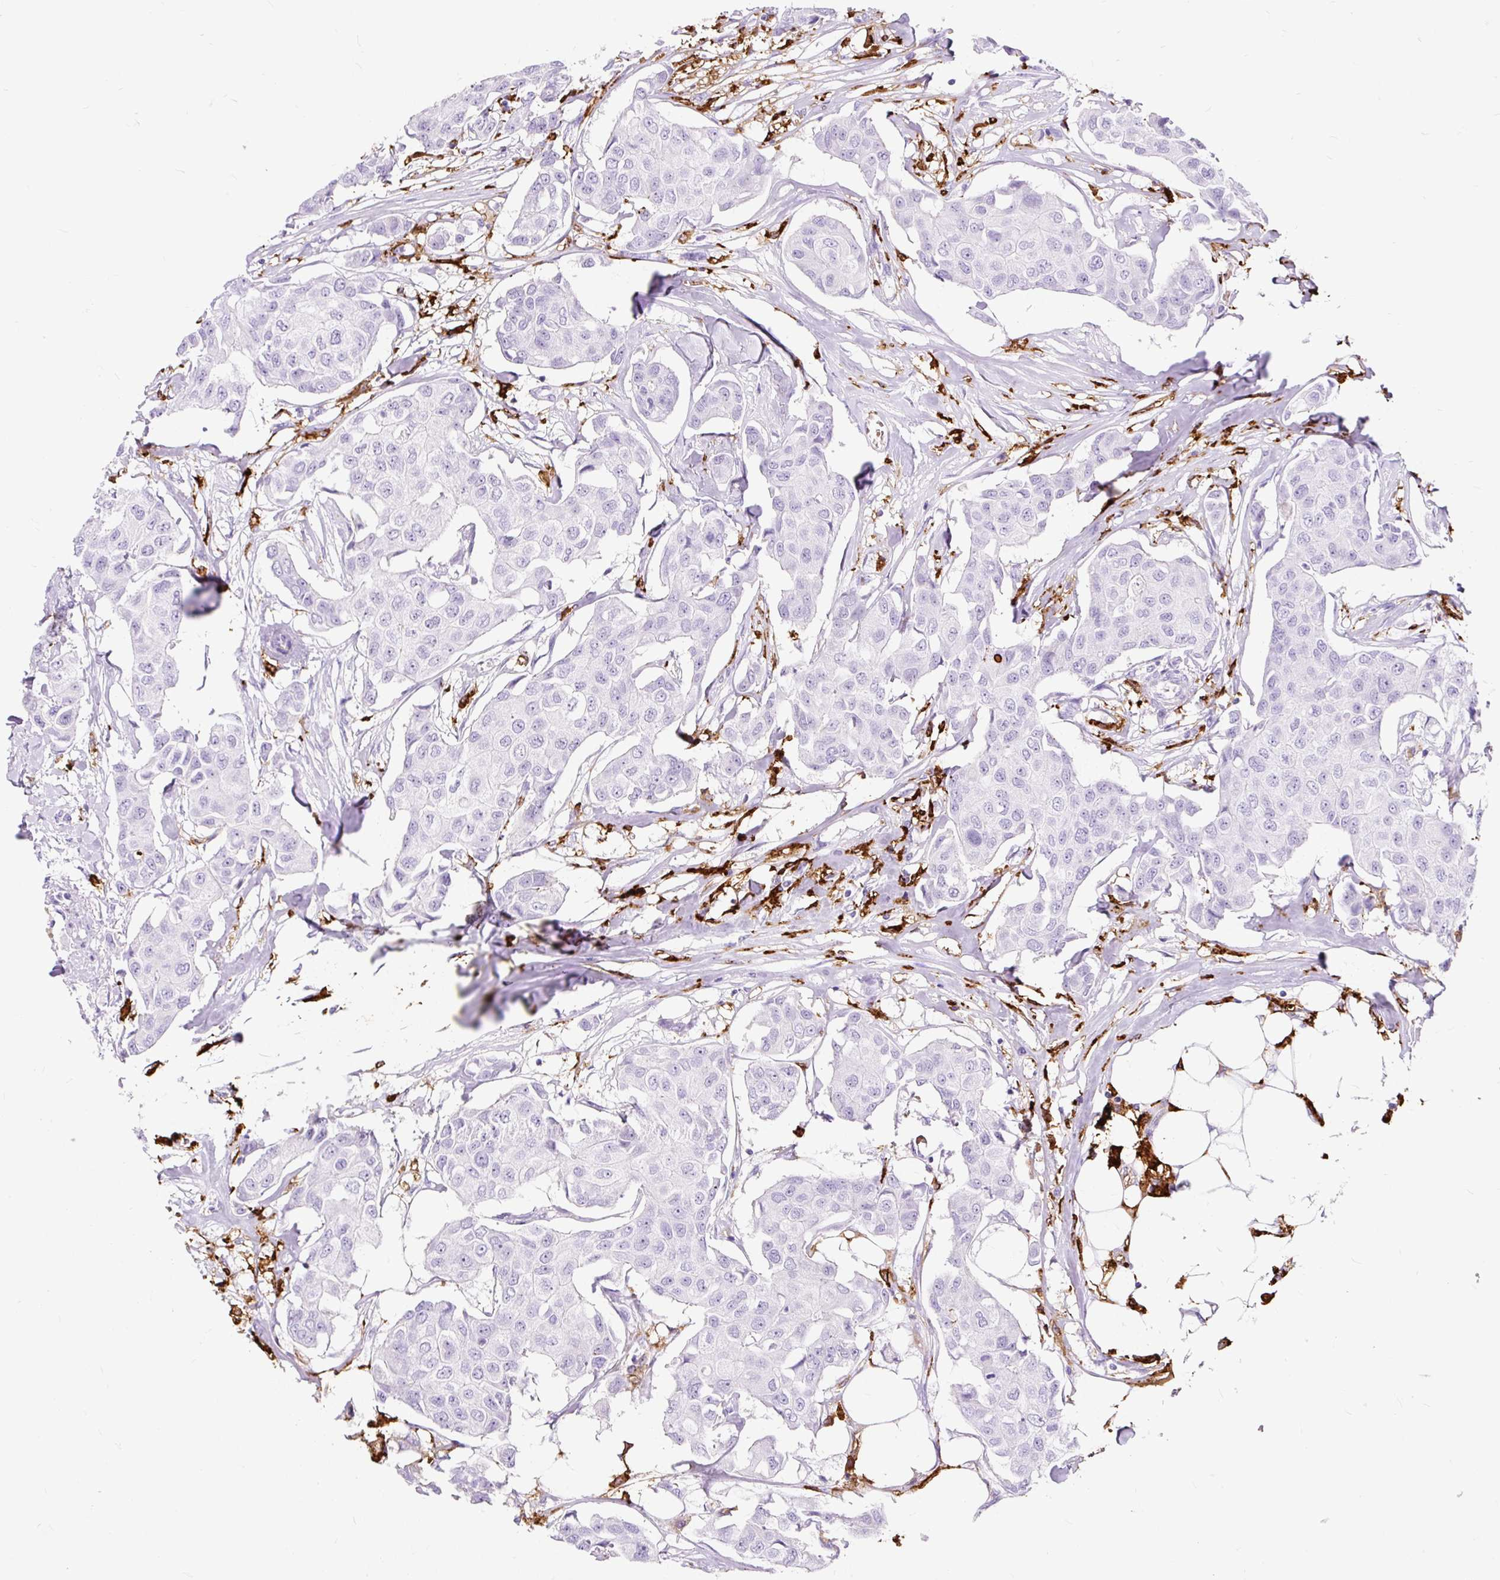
{"staining": {"intensity": "negative", "quantity": "none", "location": "none"}, "tissue": "breast cancer", "cell_type": "Tumor cells", "image_type": "cancer", "snomed": [{"axis": "morphology", "description": "Duct carcinoma"}, {"axis": "topography", "description": "Breast"}, {"axis": "topography", "description": "Lymph node"}], "caption": "Histopathology image shows no significant protein expression in tumor cells of breast cancer.", "gene": "HLA-DRA", "patient": {"sex": "female", "age": 80}}